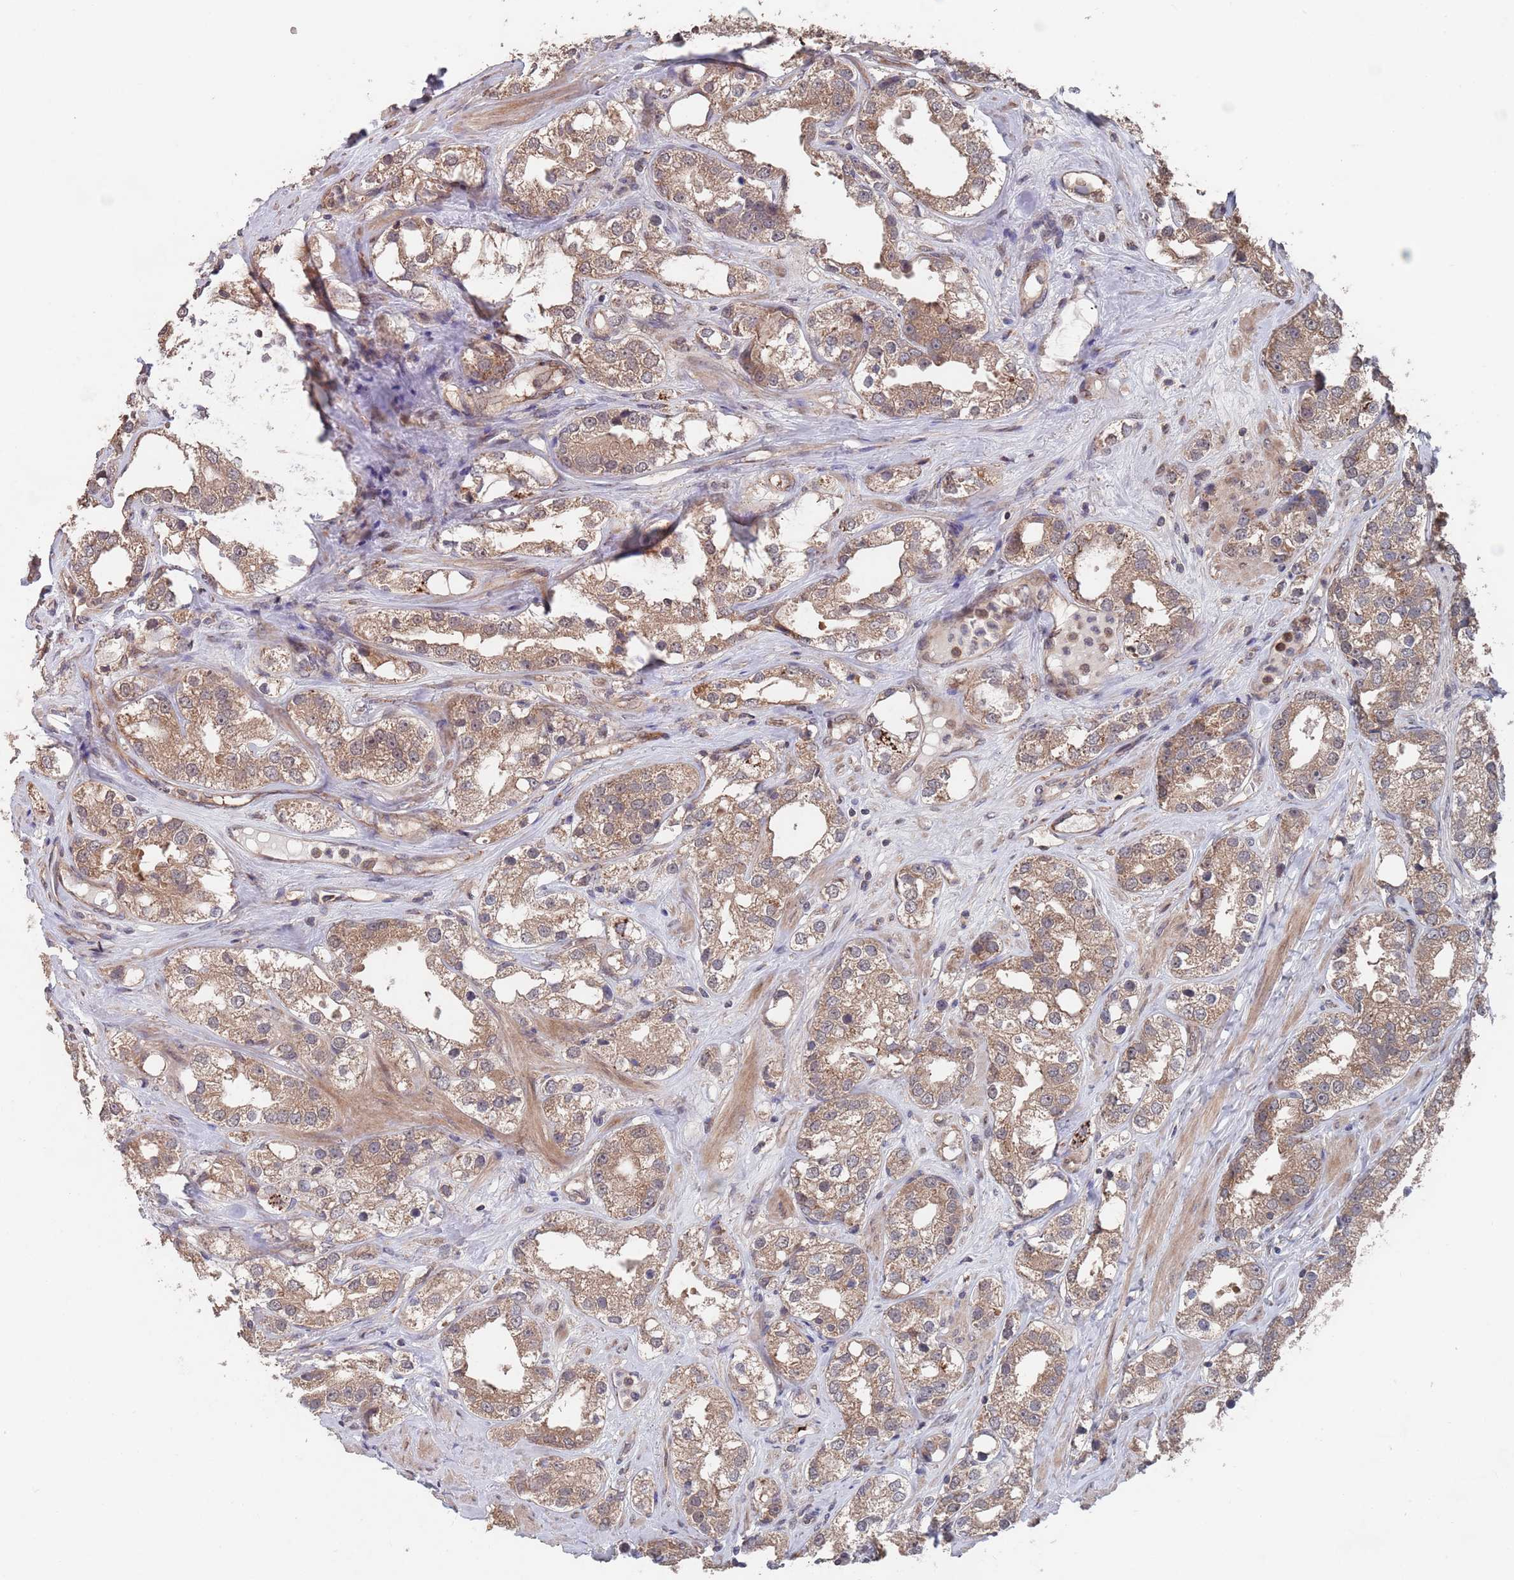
{"staining": {"intensity": "moderate", "quantity": ">75%", "location": "cytoplasmic/membranous"}, "tissue": "prostate cancer", "cell_type": "Tumor cells", "image_type": "cancer", "snomed": [{"axis": "morphology", "description": "Adenocarcinoma, NOS"}, {"axis": "topography", "description": "Prostate"}], "caption": "The immunohistochemical stain labels moderate cytoplasmic/membranous positivity in tumor cells of adenocarcinoma (prostate) tissue.", "gene": "UNC45A", "patient": {"sex": "male", "age": 79}}